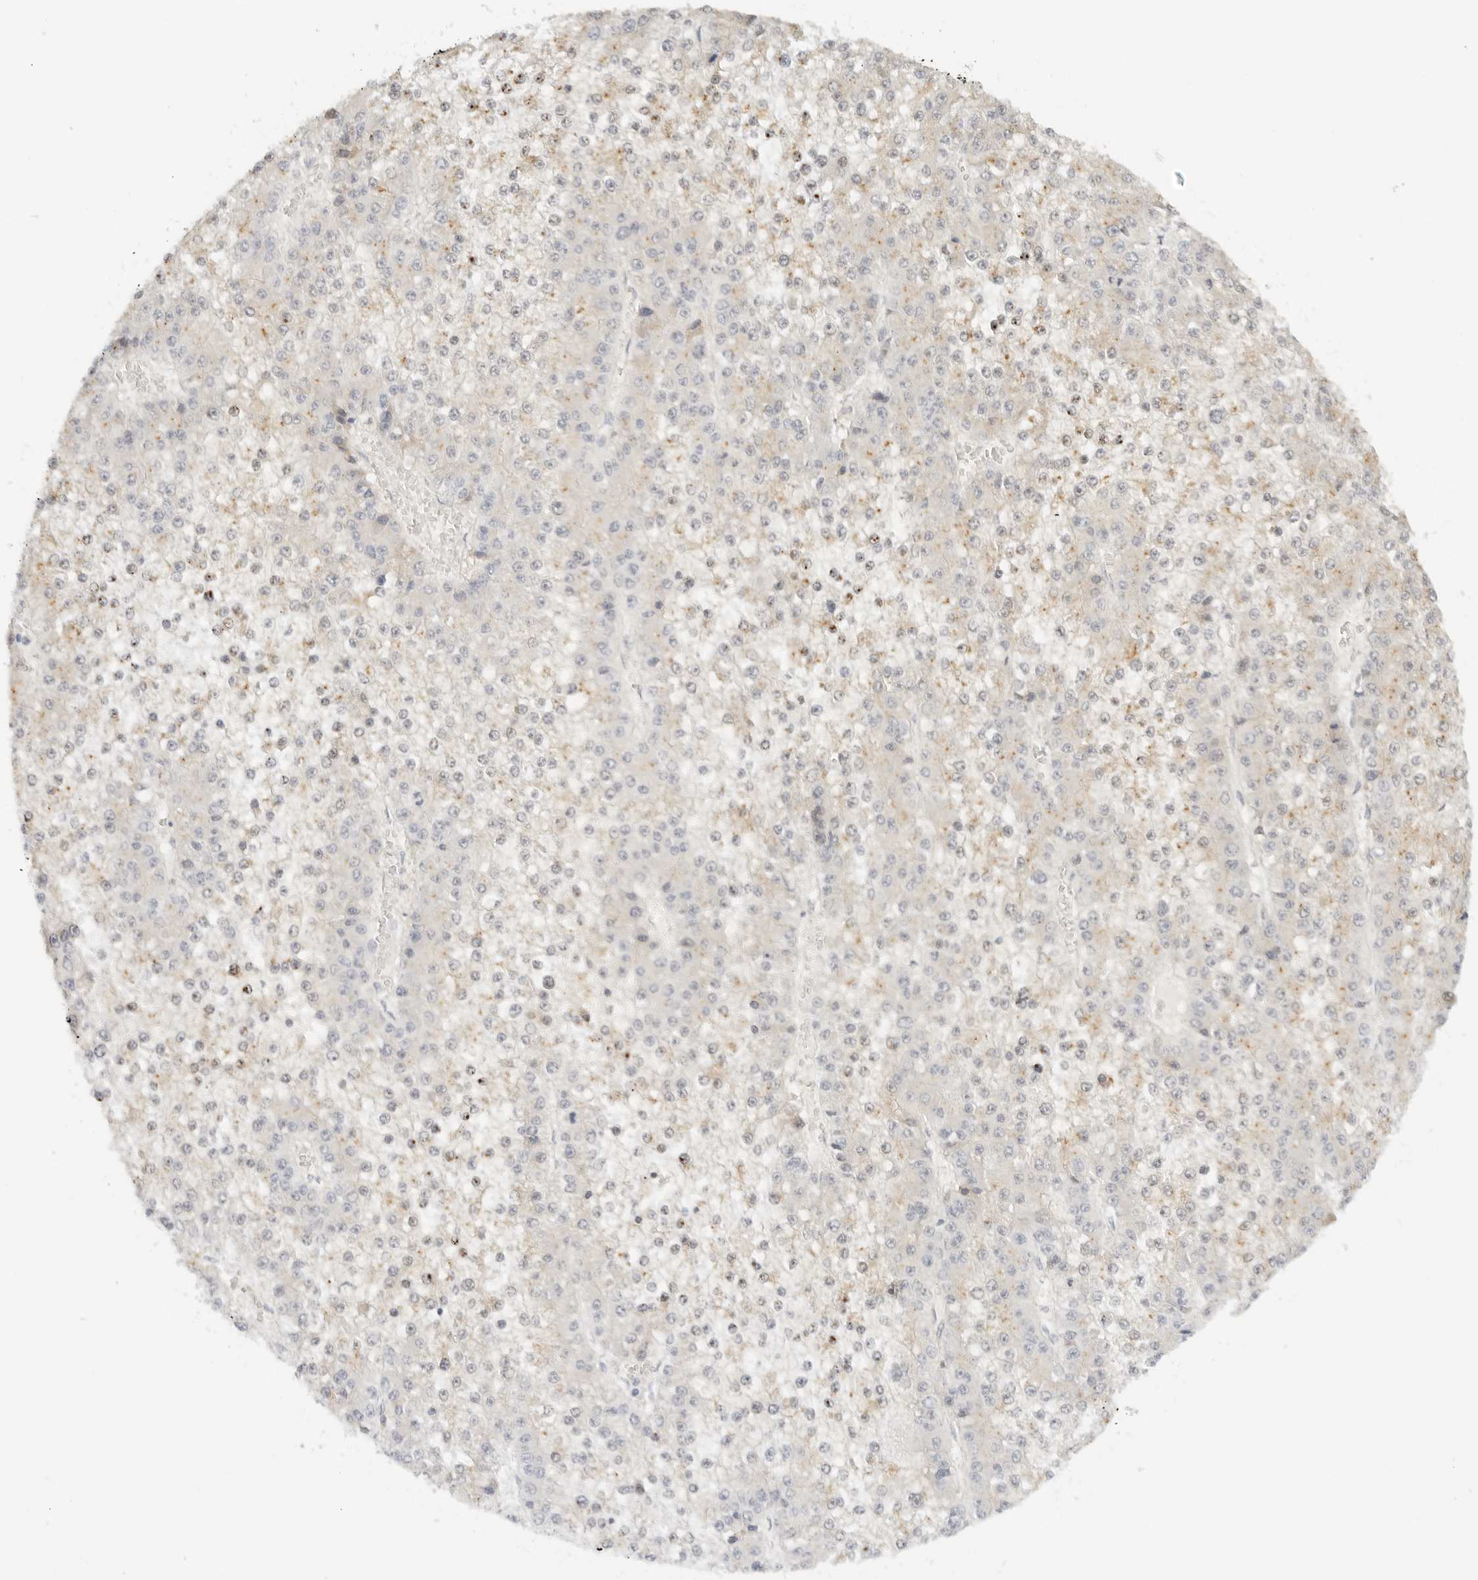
{"staining": {"intensity": "moderate", "quantity": "<25%", "location": "nuclear"}, "tissue": "liver cancer", "cell_type": "Tumor cells", "image_type": "cancer", "snomed": [{"axis": "morphology", "description": "Carcinoma, Hepatocellular, NOS"}, {"axis": "topography", "description": "Liver"}], "caption": "High-power microscopy captured an immunohistochemistry (IHC) micrograph of liver cancer, revealing moderate nuclear staining in approximately <25% of tumor cells.", "gene": "PCDH19", "patient": {"sex": "female", "age": 73}}